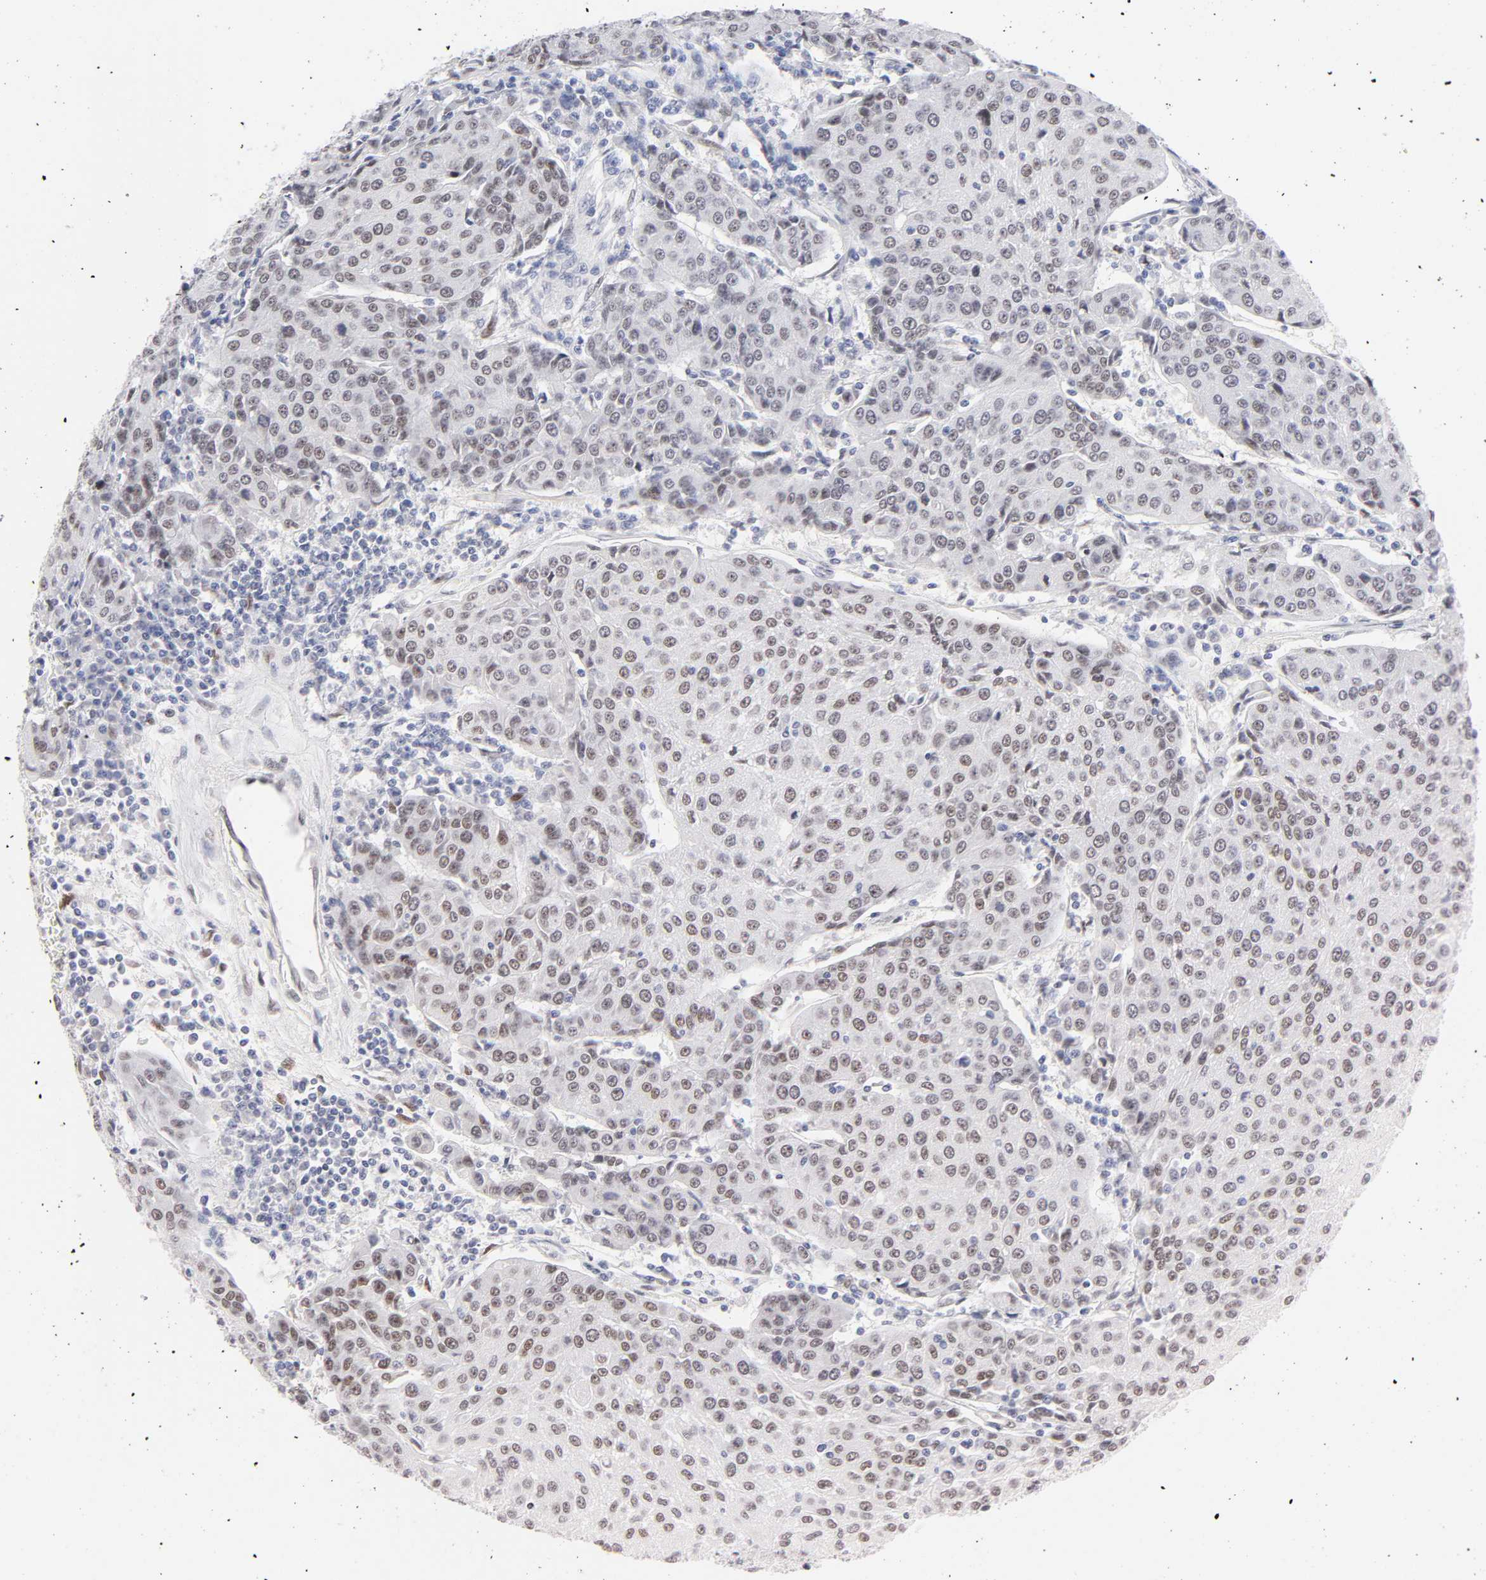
{"staining": {"intensity": "weak", "quantity": ">75%", "location": "nuclear"}, "tissue": "urothelial cancer", "cell_type": "Tumor cells", "image_type": "cancer", "snomed": [{"axis": "morphology", "description": "Urothelial carcinoma, High grade"}, {"axis": "topography", "description": "Urinary bladder"}], "caption": "Protein staining shows weak nuclear positivity in approximately >75% of tumor cells in urothelial carcinoma (high-grade). (DAB IHC, brown staining for protein, blue staining for nuclei).", "gene": "NFIC", "patient": {"sex": "female", "age": 85}}